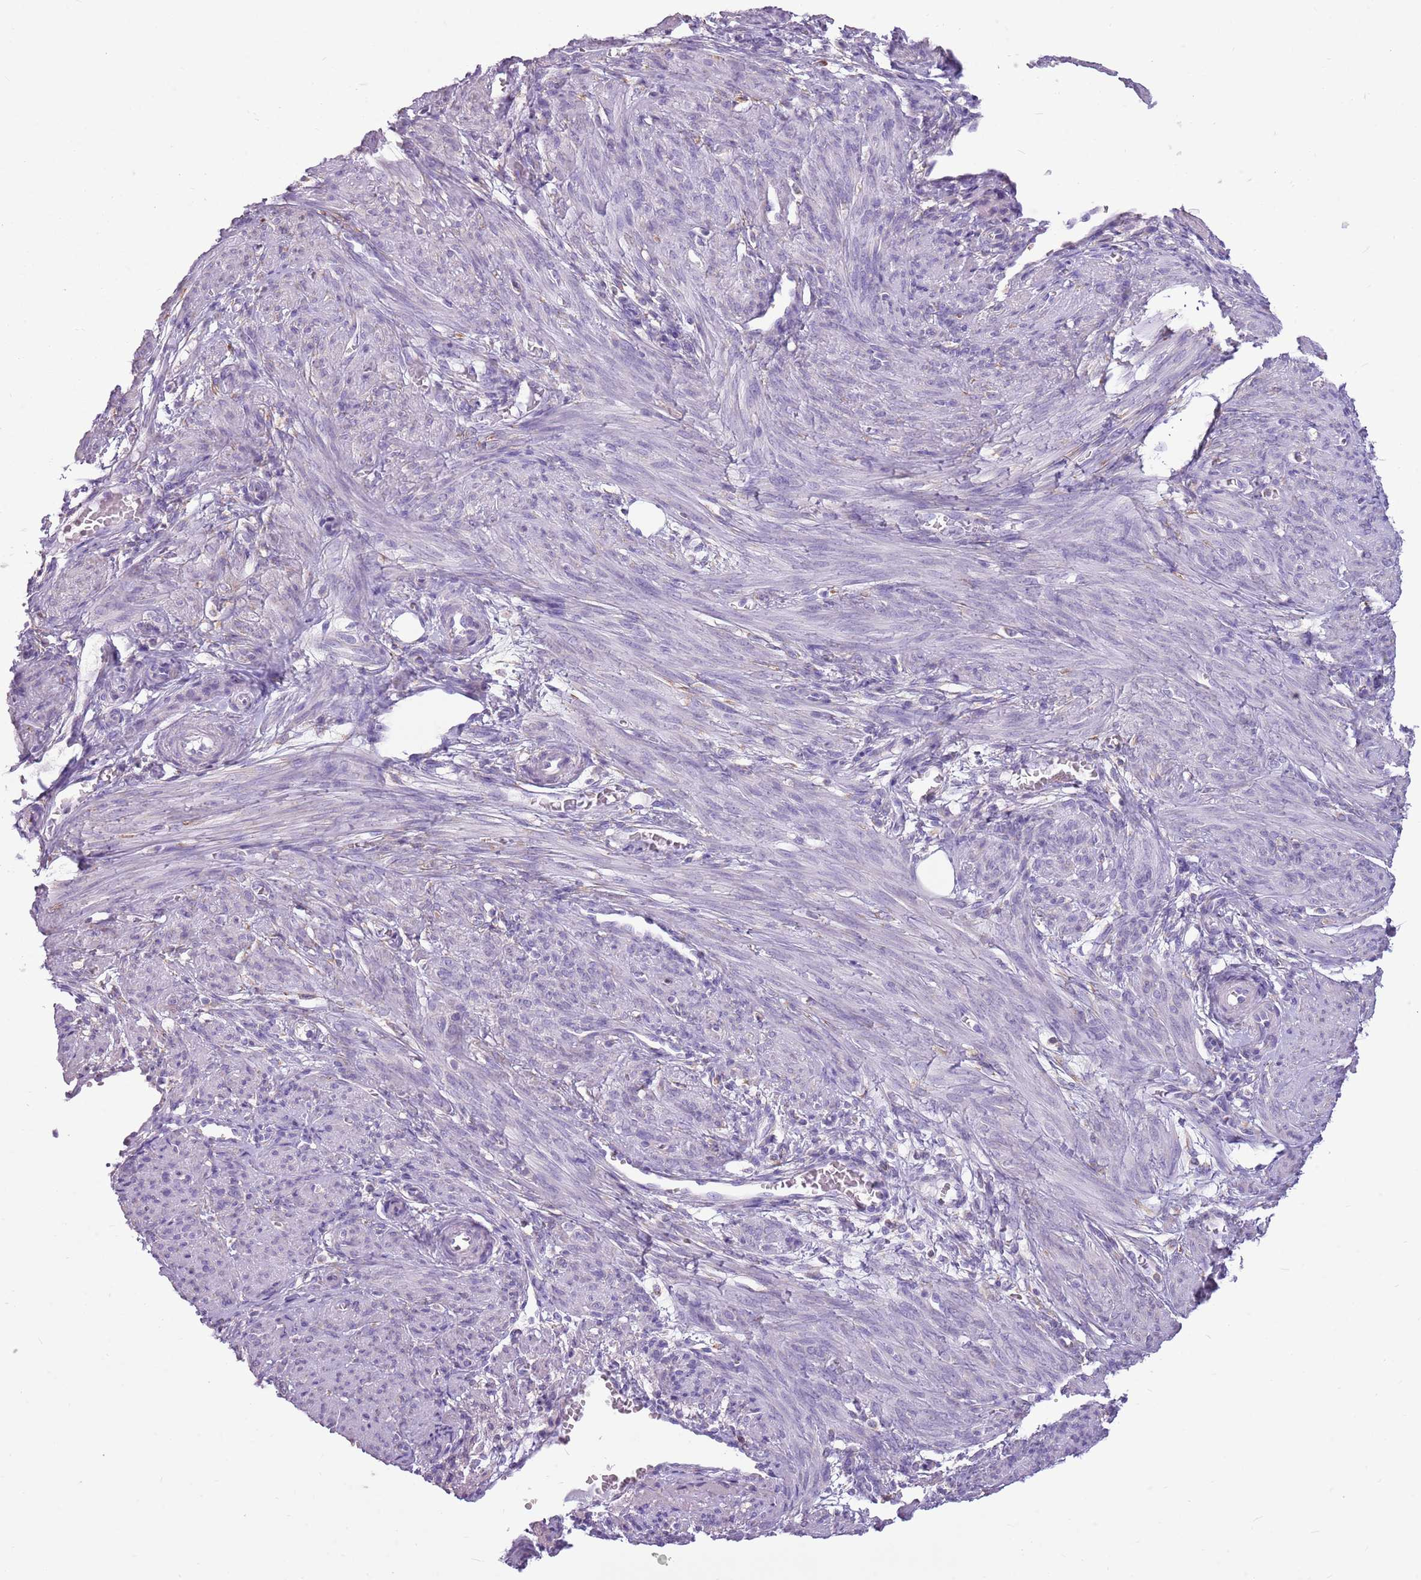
{"staining": {"intensity": "negative", "quantity": "none", "location": "none"}, "tissue": "smooth muscle", "cell_type": "Smooth muscle cells", "image_type": "normal", "snomed": [{"axis": "morphology", "description": "Normal tissue, NOS"}, {"axis": "topography", "description": "Smooth muscle"}], "caption": "An image of smooth muscle stained for a protein reveals no brown staining in smooth muscle cells. (DAB immunohistochemistry (IHC), high magnification).", "gene": "KCTD19", "patient": {"sex": "female", "age": 39}}